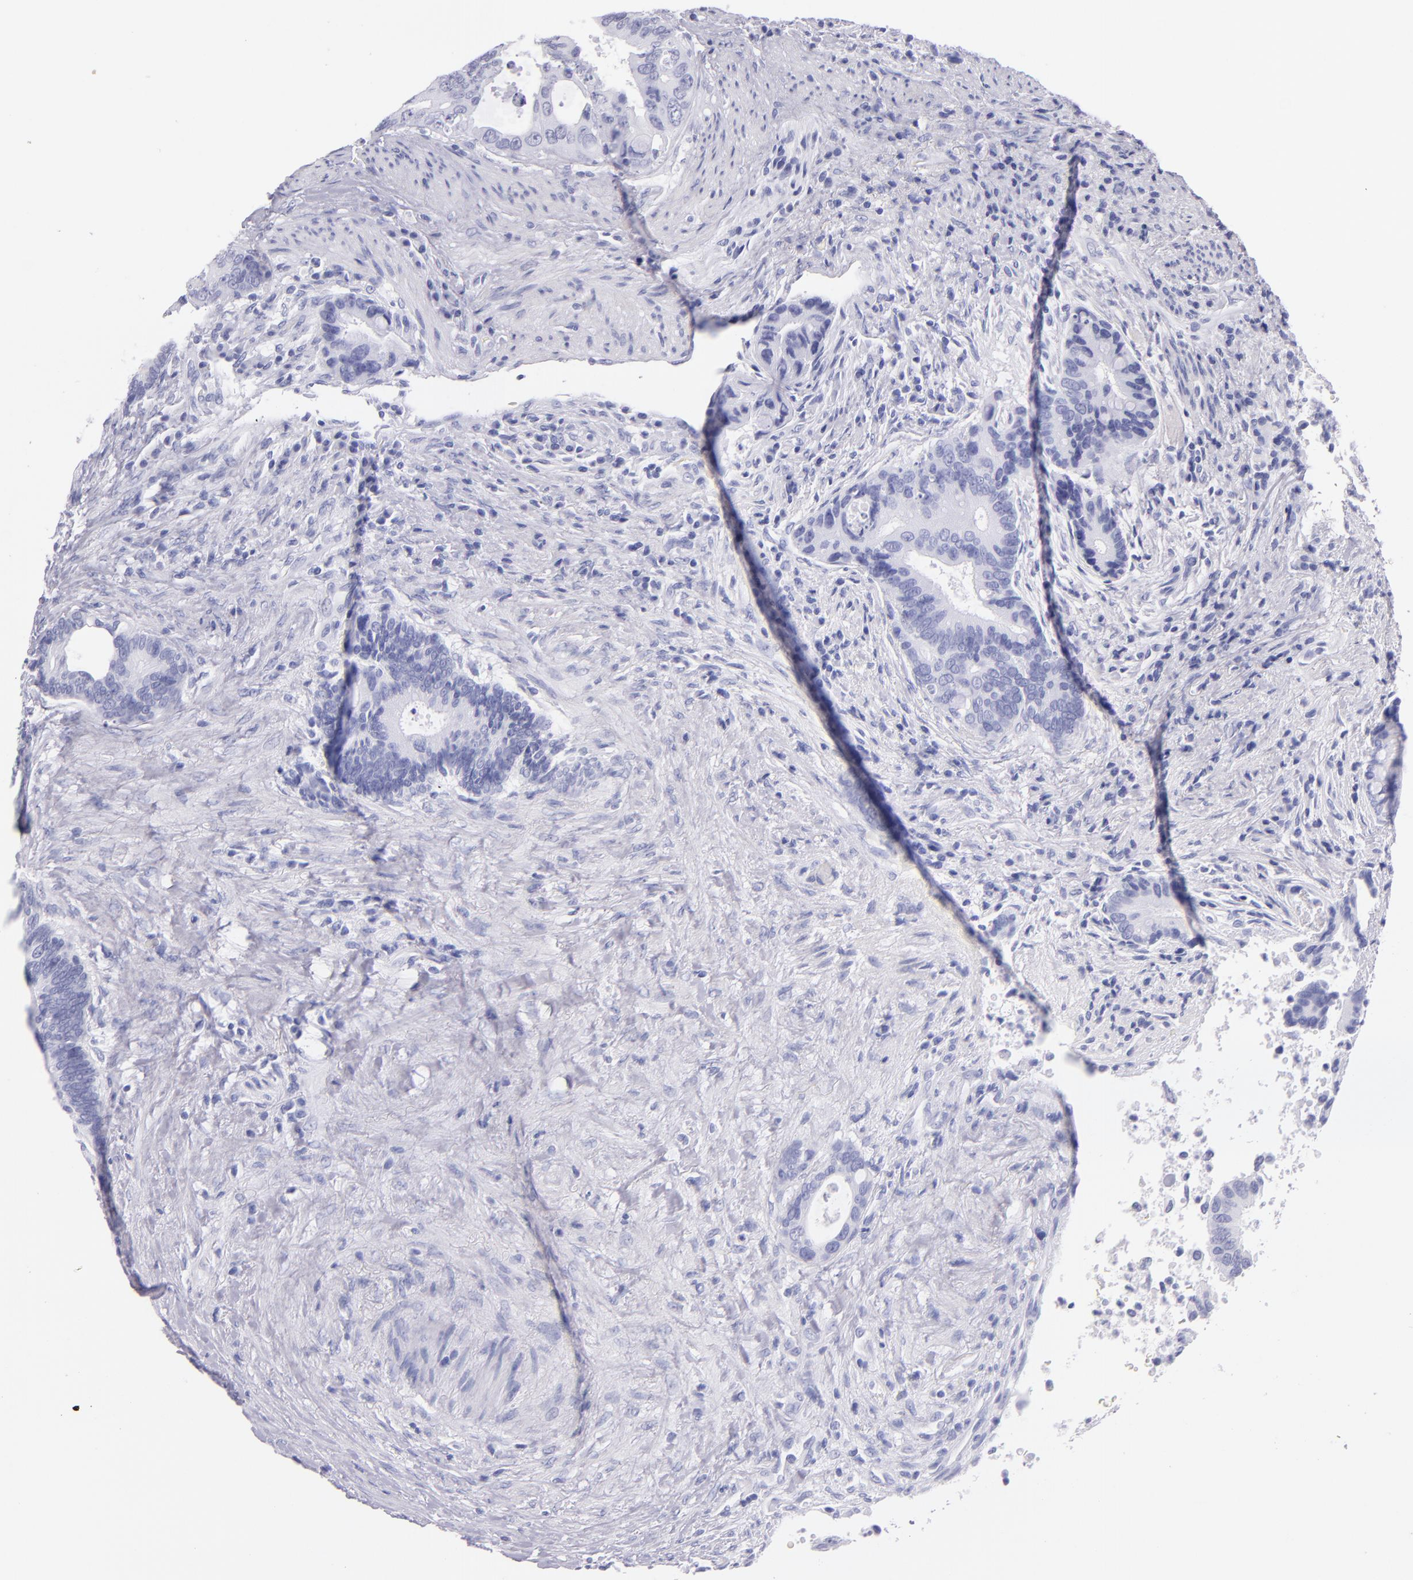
{"staining": {"intensity": "negative", "quantity": "none", "location": "none"}, "tissue": "colorectal cancer", "cell_type": "Tumor cells", "image_type": "cancer", "snomed": [{"axis": "morphology", "description": "Adenocarcinoma, NOS"}, {"axis": "topography", "description": "Rectum"}], "caption": "DAB (3,3'-diaminobenzidine) immunohistochemical staining of human colorectal cancer (adenocarcinoma) shows no significant expression in tumor cells. The staining was performed using DAB (3,3'-diaminobenzidine) to visualize the protein expression in brown, while the nuclei were stained in blue with hematoxylin (Magnification: 20x).", "gene": "SFTPB", "patient": {"sex": "female", "age": 67}}